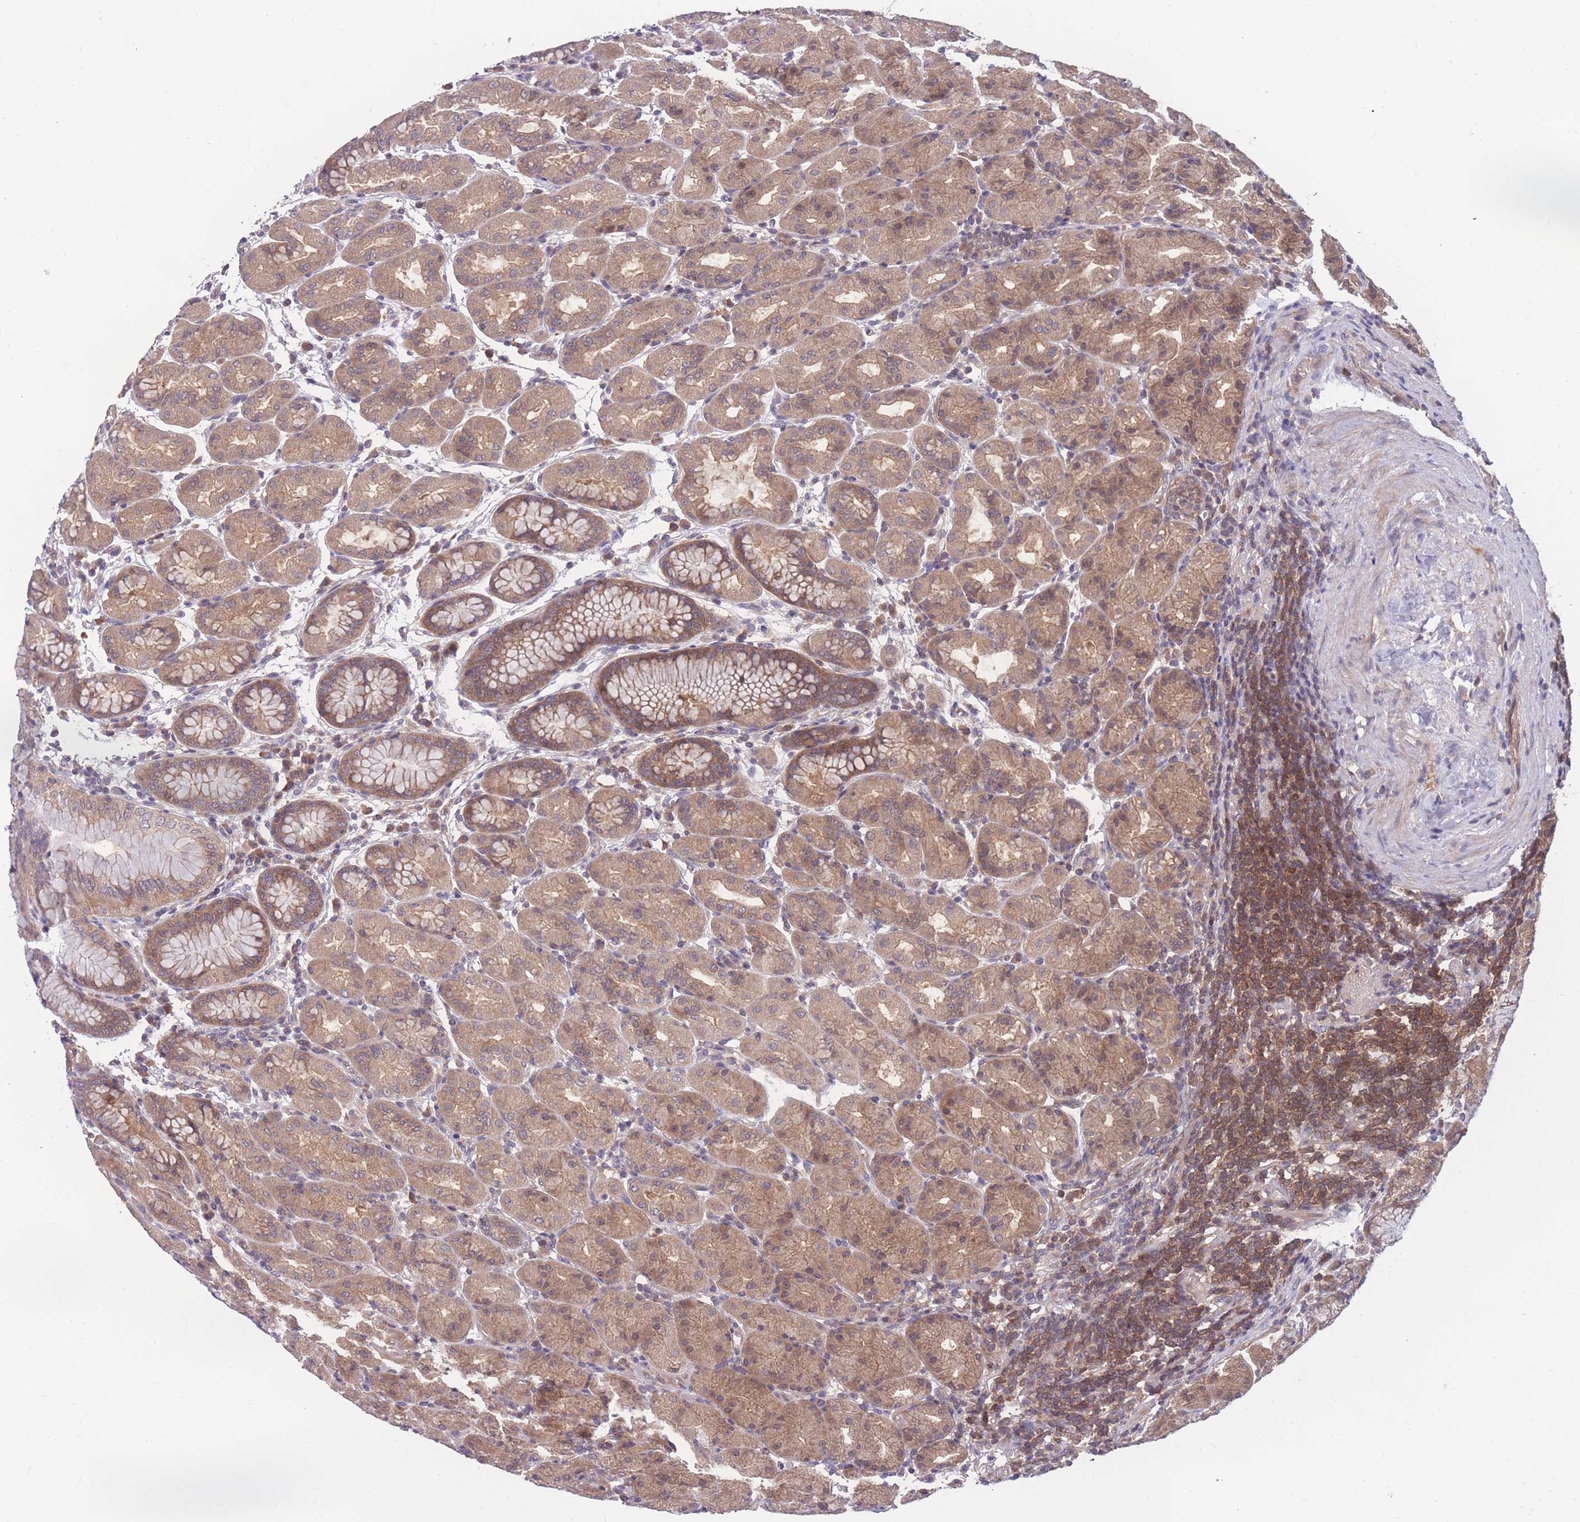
{"staining": {"intensity": "moderate", "quantity": ">75%", "location": "cytoplasmic/membranous"}, "tissue": "stomach", "cell_type": "Glandular cells", "image_type": "normal", "snomed": [{"axis": "morphology", "description": "Normal tissue, NOS"}, {"axis": "topography", "description": "Stomach"}], "caption": "Immunohistochemistry (DAB (3,3'-diaminobenzidine)) staining of unremarkable stomach displays moderate cytoplasmic/membranous protein staining in approximately >75% of glandular cells.", "gene": "UBE2NL", "patient": {"sex": "female", "age": 79}}